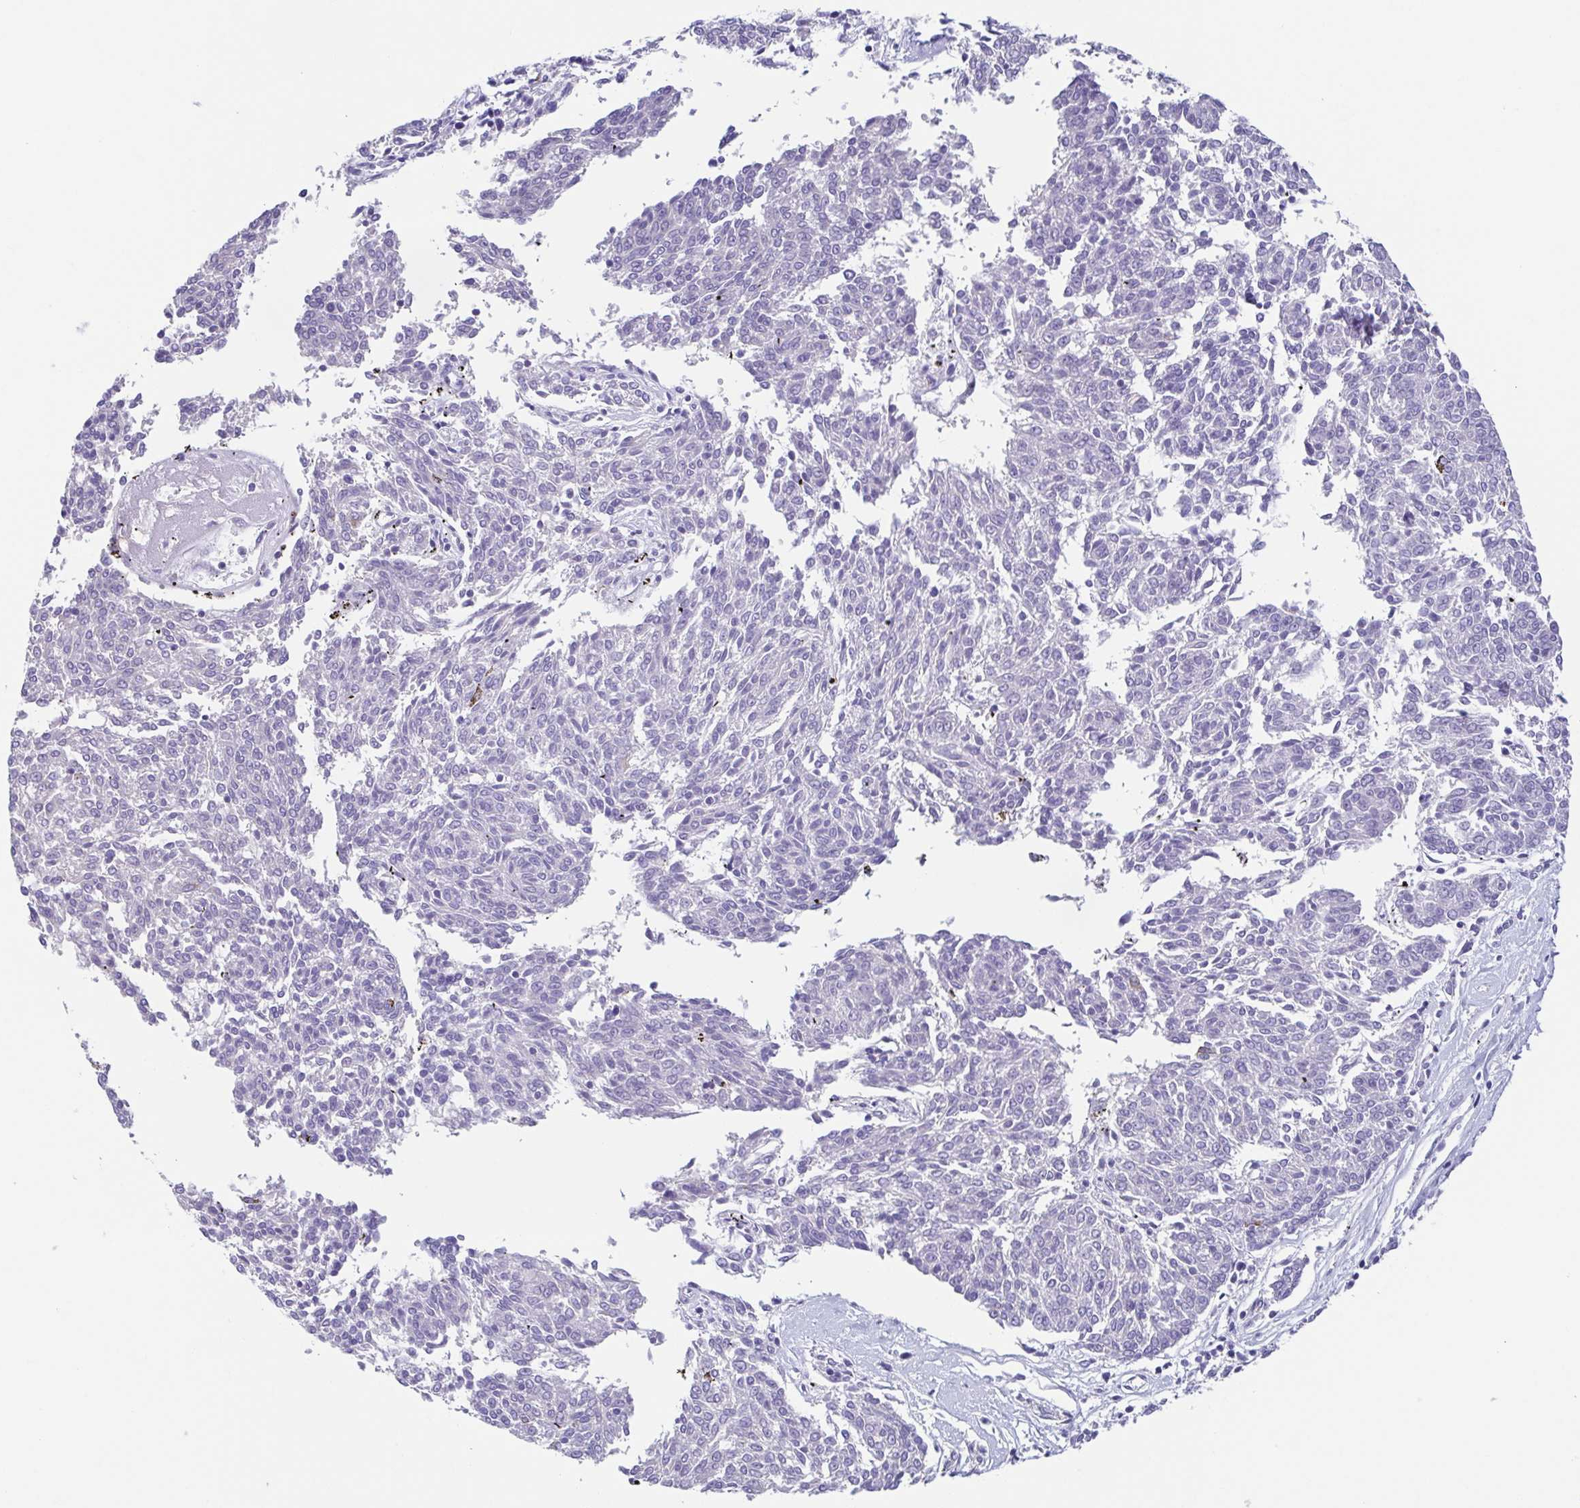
{"staining": {"intensity": "negative", "quantity": "none", "location": "none"}, "tissue": "melanoma", "cell_type": "Tumor cells", "image_type": "cancer", "snomed": [{"axis": "morphology", "description": "Malignant melanoma, NOS"}, {"axis": "topography", "description": "Skin"}], "caption": "This is an immunohistochemistry photomicrograph of human malignant melanoma. There is no positivity in tumor cells.", "gene": "ARPP21", "patient": {"sex": "female", "age": 72}}